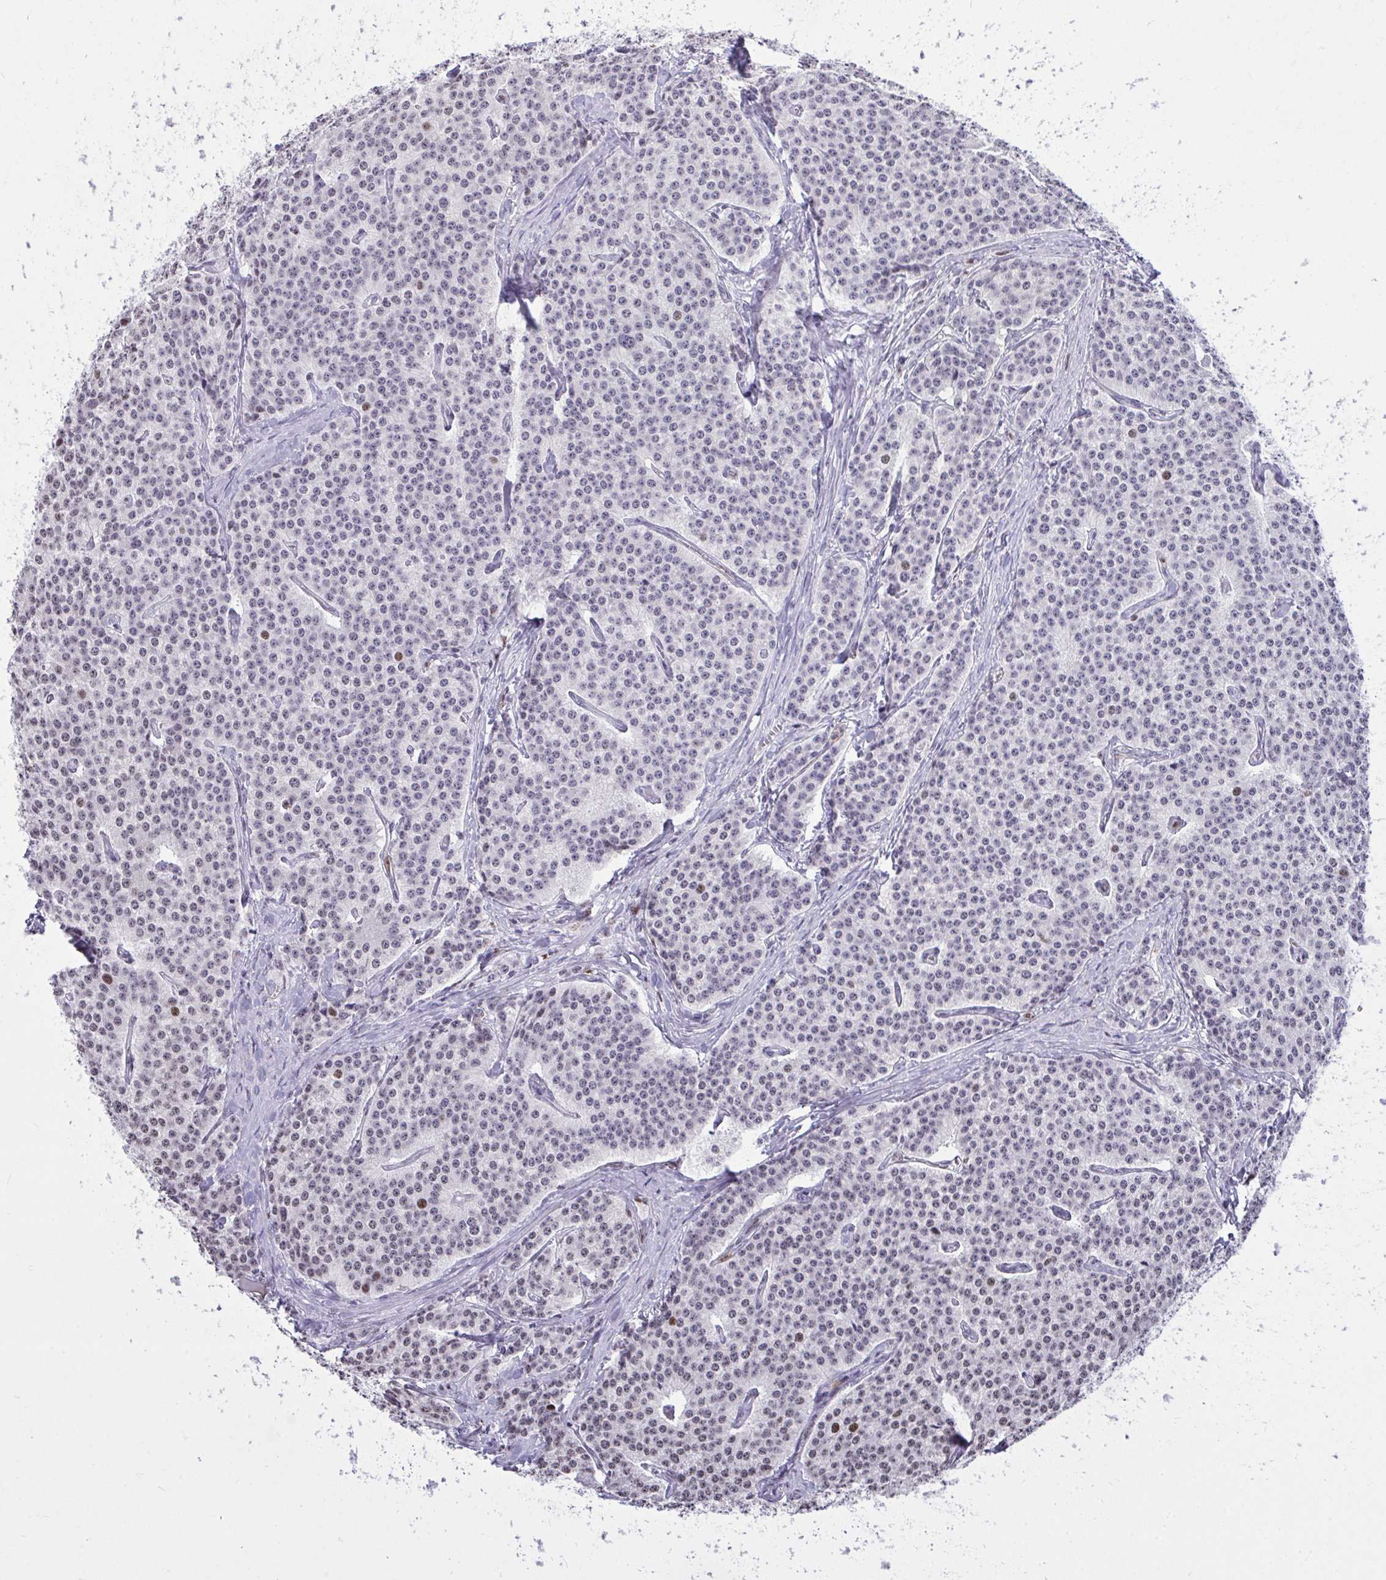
{"staining": {"intensity": "moderate", "quantity": "25%-75%", "location": "nuclear"}, "tissue": "carcinoid", "cell_type": "Tumor cells", "image_type": "cancer", "snomed": [{"axis": "morphology", "description": "Carcinoid, malignant, NOS"}, {"axis": "topography", "description": "Small intestine"}], "caption": "The immunohistochemical stain labels moderate nuclear staining in tumor cells of carcinoid (malignant) tissue.", "gene": "C1QL2", "patient": {"sex": "female", "age": 64}}